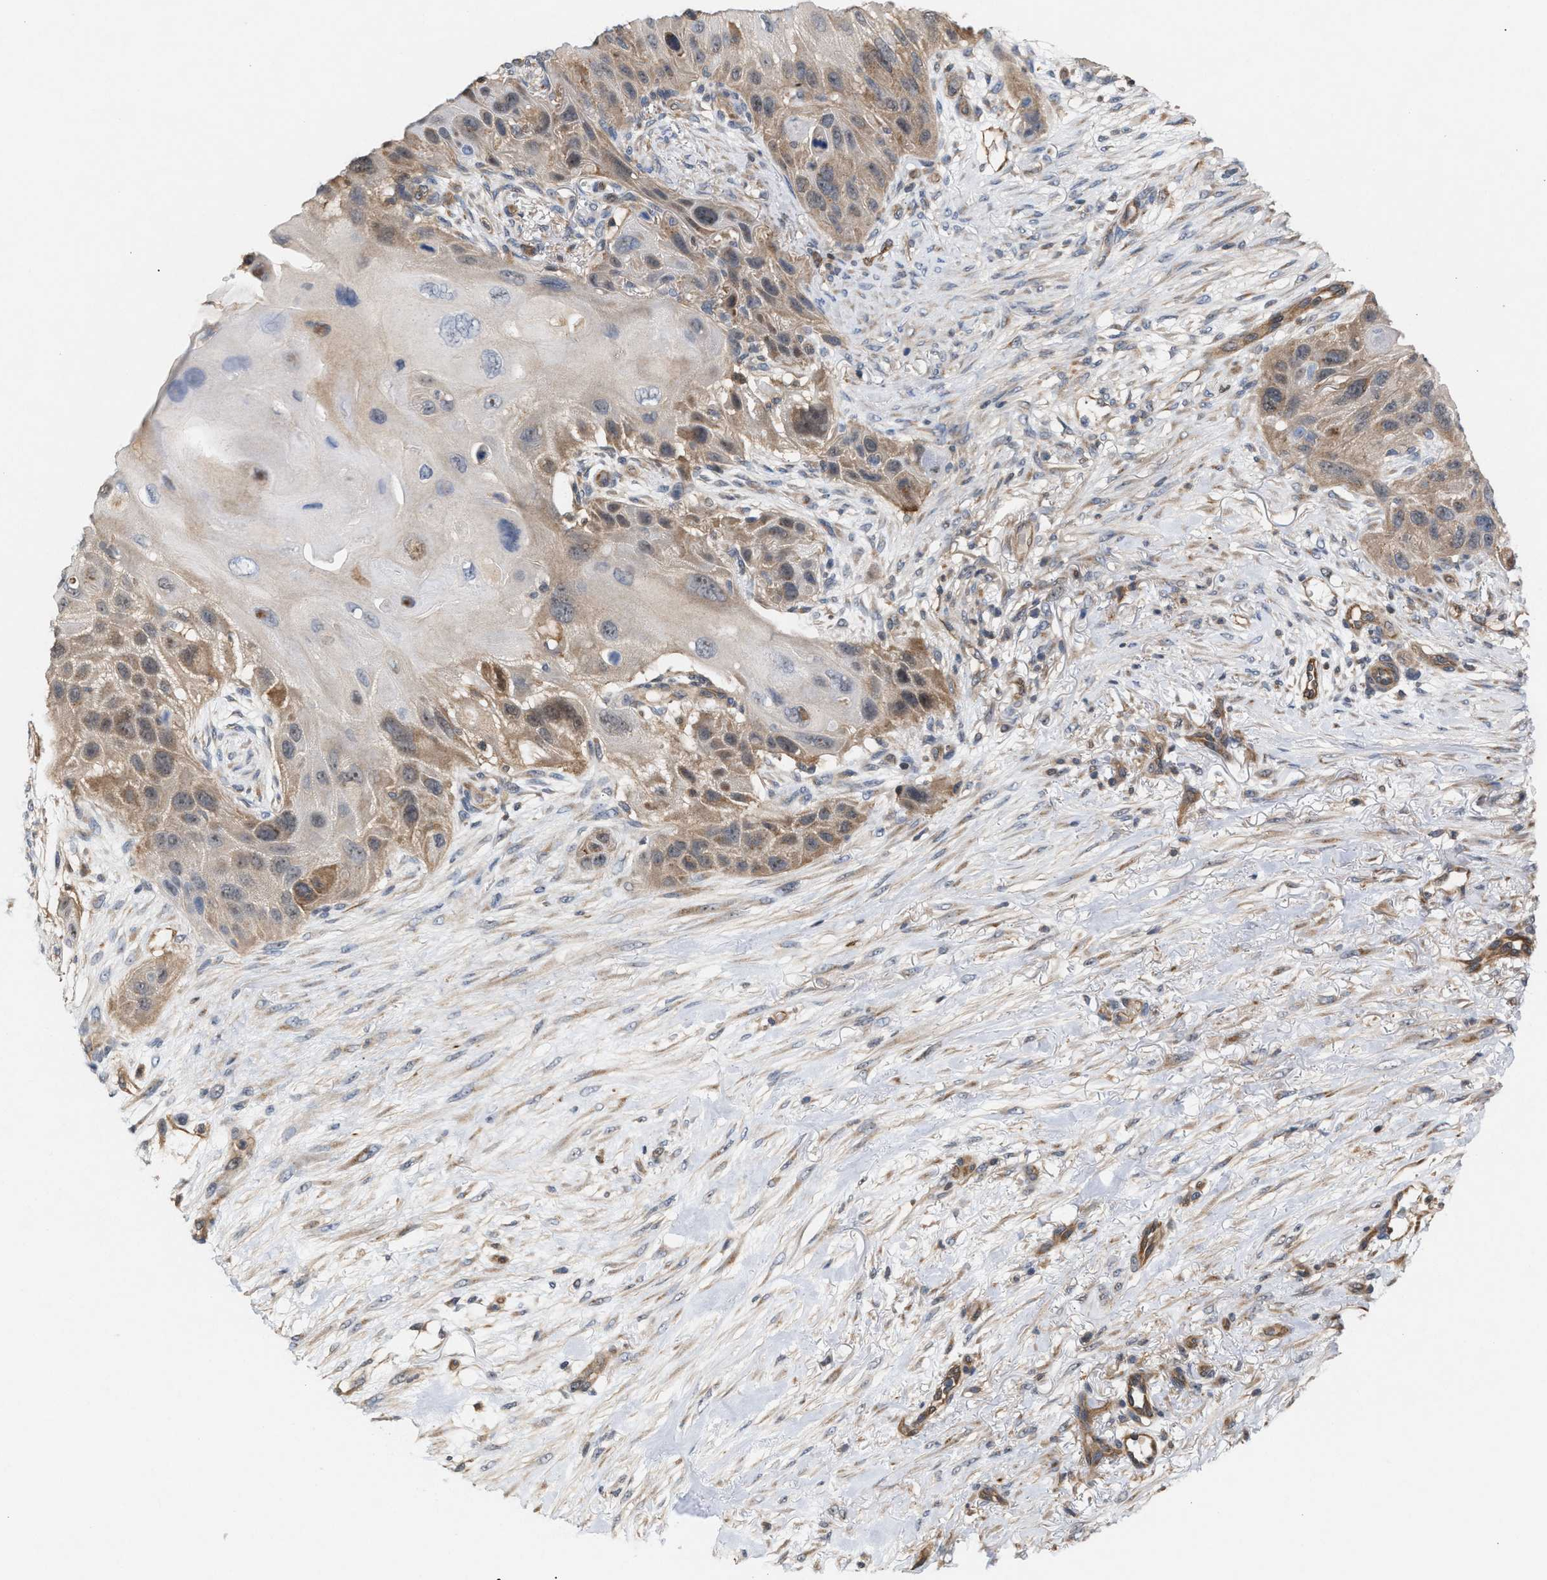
{"staining": {"intensity": "moderate", "quantity": "25%-75%", "location": "cytoplasmic/membranous"}, "tissue": "skin cancer", "cell_type": "Tumor cells", "image_type": "cancer", "snomed": [{"axis": "morphology", "description": "Squamous cell carcinoma, NOS"}, {"axis": "topography", "description": "Skin"}], "caption": "DAB (3,3'-diaminobenzidine) immunohistochemical staining of human skin cancer displays moderate cytoplasmic/membranous protein expression in approximately 25%-75% of tumor cells.", "gene": "GLOD4", "patient": {"sex": "female", "age": 77}}